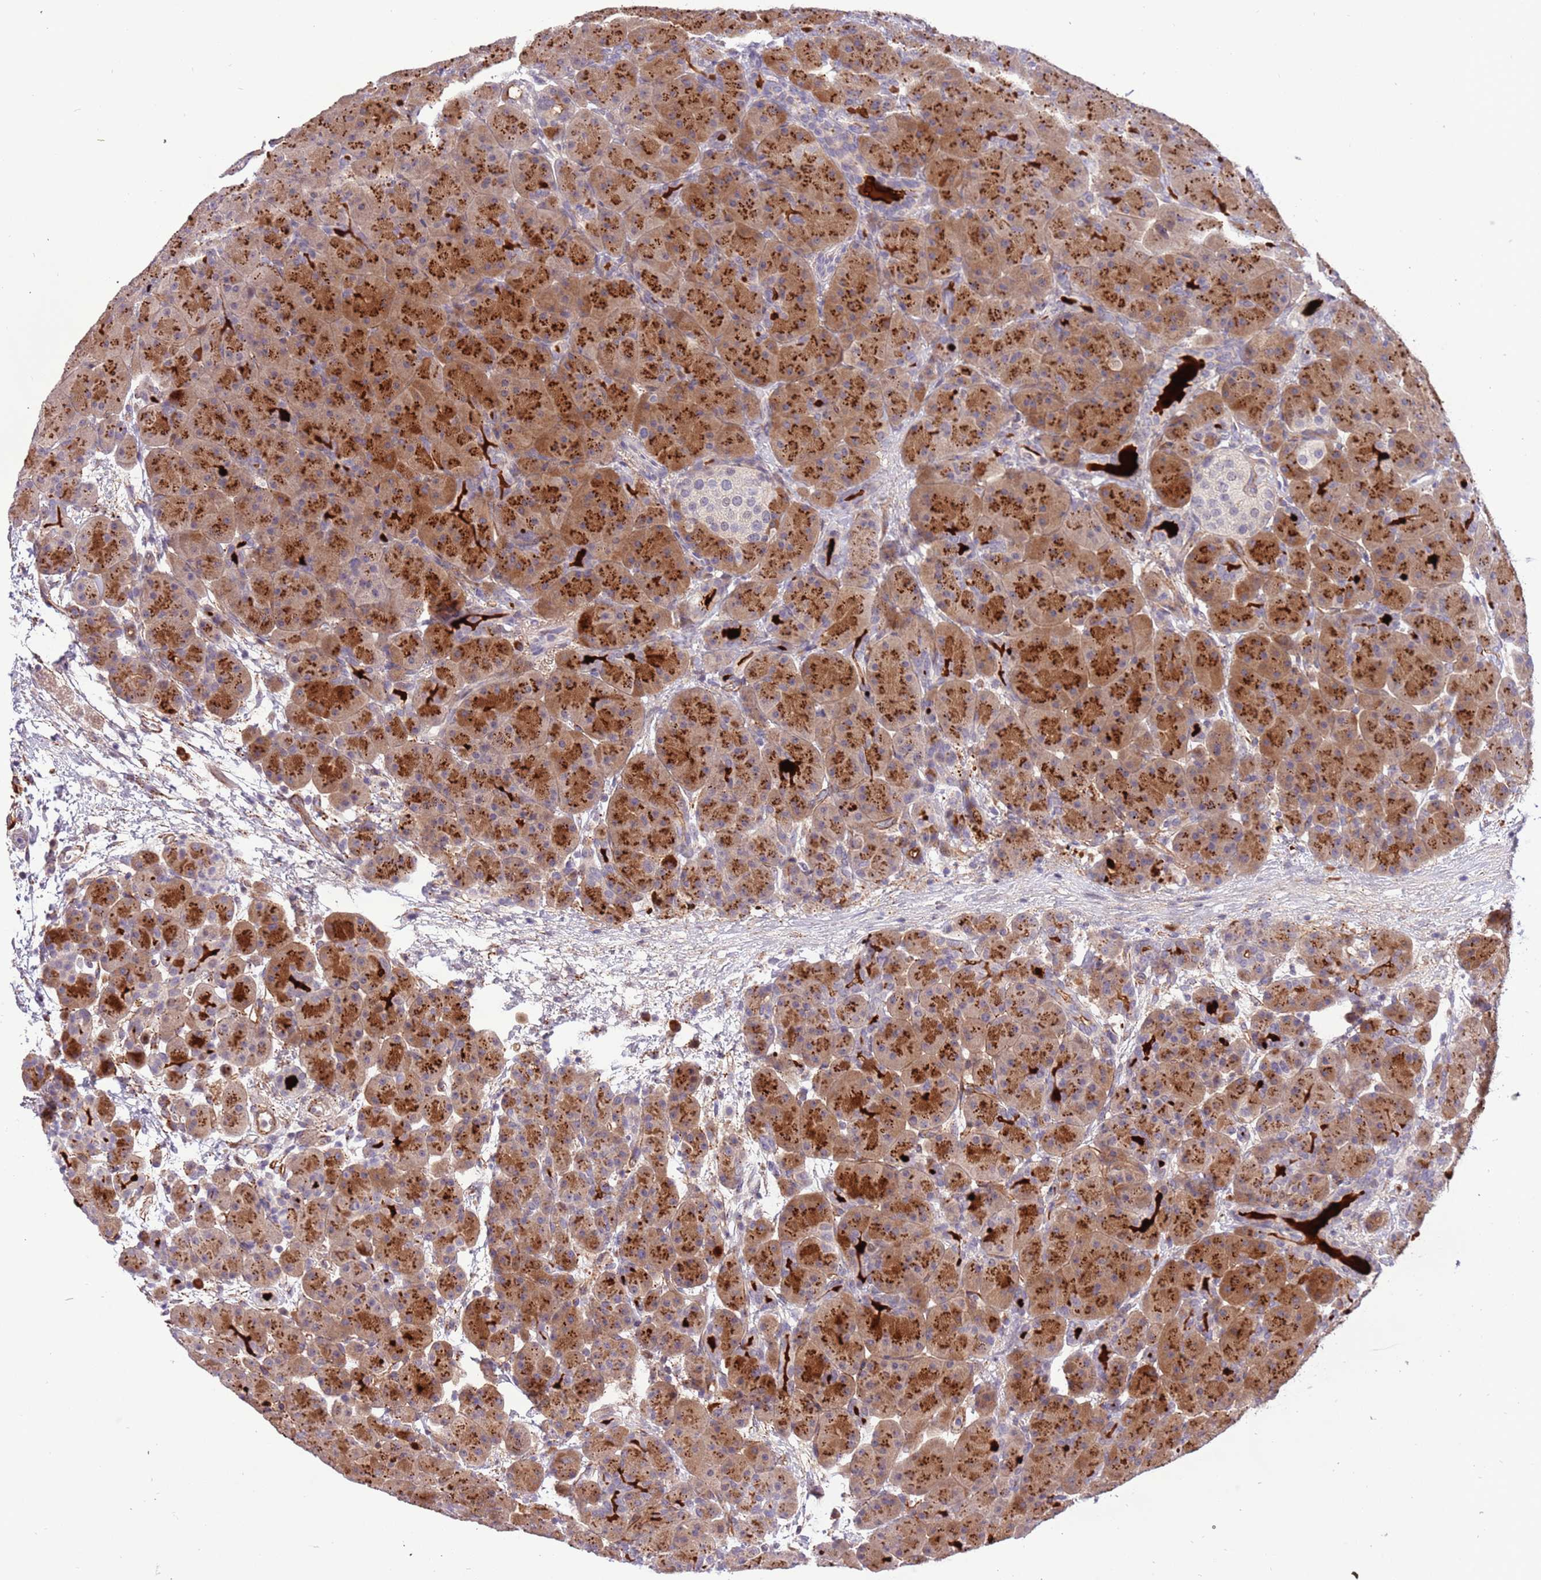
{"staining": {"intensity": "strong", "quantity": ">75%", "location": "cytoplasmic/membranous"}, "tissue": "pancreas", "cell_type": "Exocrine glandular cells", "image_type": "normal", "snomed": [{"axis": "morphology", "description": "Normal tissue, NOS"}, {"axis": "topography", "description": "Pancreas"}], "caption": "High-magnification brightfield microscopy of unremarkable pancreas stained with DAB (brown) and counterstained with hematoxylin (blue). exocrine glandular cells exhibit strong cytoplasmic/membranous staining is present in about>75% of cells.", "gene": "MAGEF1", "patient": {"sex": "male", "age": 66}}